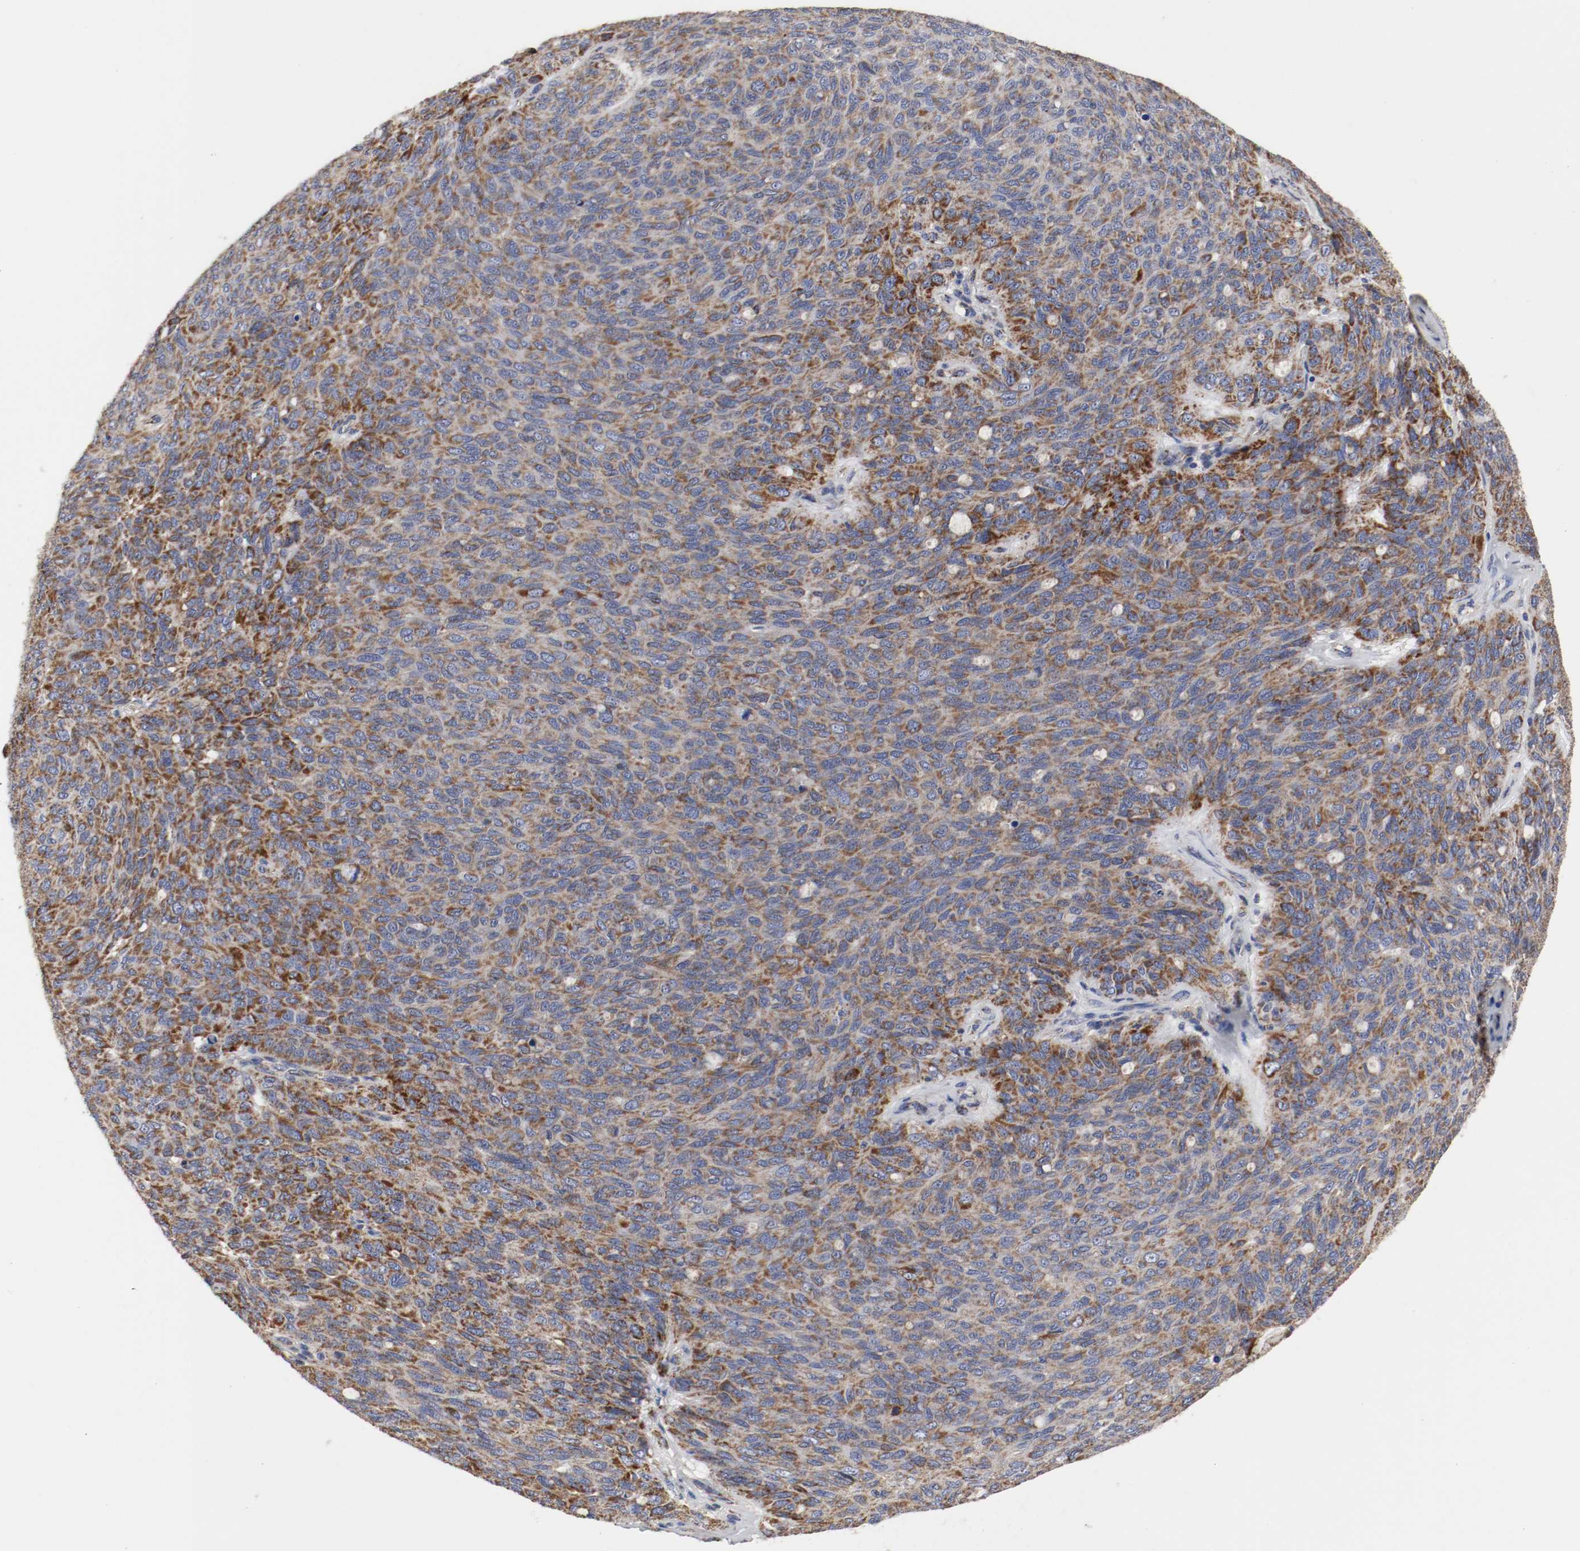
{"staining": {"intensity": "strong", "quantity": "25%-75%", "location": "cytoplasmic/membranous"}, "tissue": "ovarian cancer", "cell_type": "Tumor cells", "image_type": "cancer", "snomed": [{"axis": "morphology", "description": "Carcinoma, endometroid"}, {"axis": "topography", "description": "Ovary"}], "caption": "Immunohistochemistry staining of endometroid carcinoma (ovarian), which exhibits high levels of strong cytoplasmic/membranous expression in approximately 25%-75% of tumor cells indicating strong cytoplasmic/membranous protein expression. The staining was performed using DAB (brown) for protein detection and nuclei were counterstained in hematoxylin (blue).", "gene": "AFG3L2", "patient": {"sex": "female", "age": 60}}